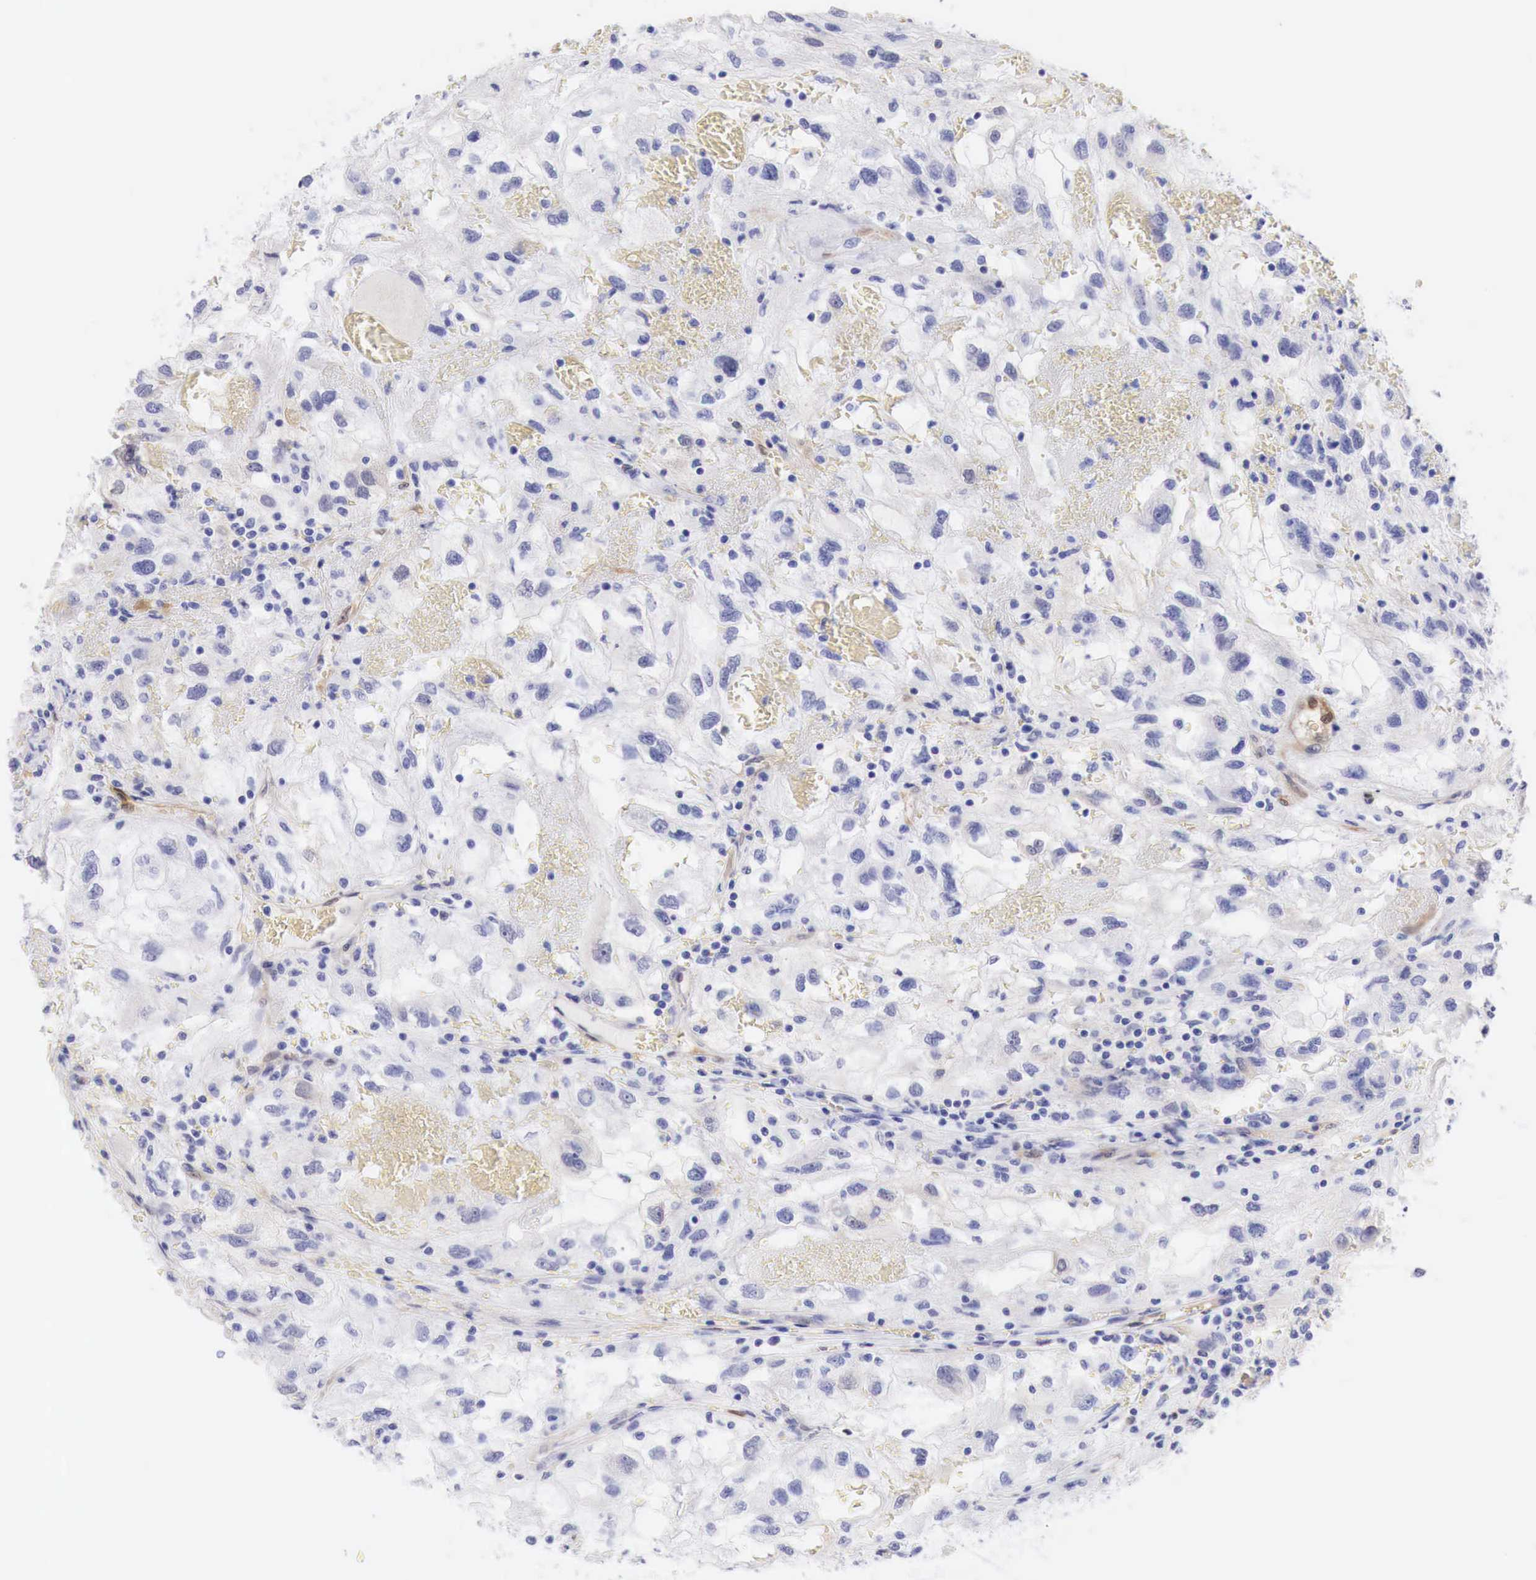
{"staining": {"intensity": "negative", "quantity": "none", "location": "none"}, "tissue": "renal cancer", "cell_type": "Tumor cells", "image_type": "cancer", "snomed": [{"axis": "morphology", "description": "Normal tissue, NOS"}, {"axis": "morphology", "description": "Adenocarcinoma, NOS"}, {"axis": "topography", "description": "Kidney"}], "caption": "High magnification brightfield microscopy of renal cancer stained with DAB (brown) and counterstained with hematoxylin (blue): tumor cells show no significant expression.", "gene": "CDKN2A", "patient": {"sex": "male", "age": 71}}